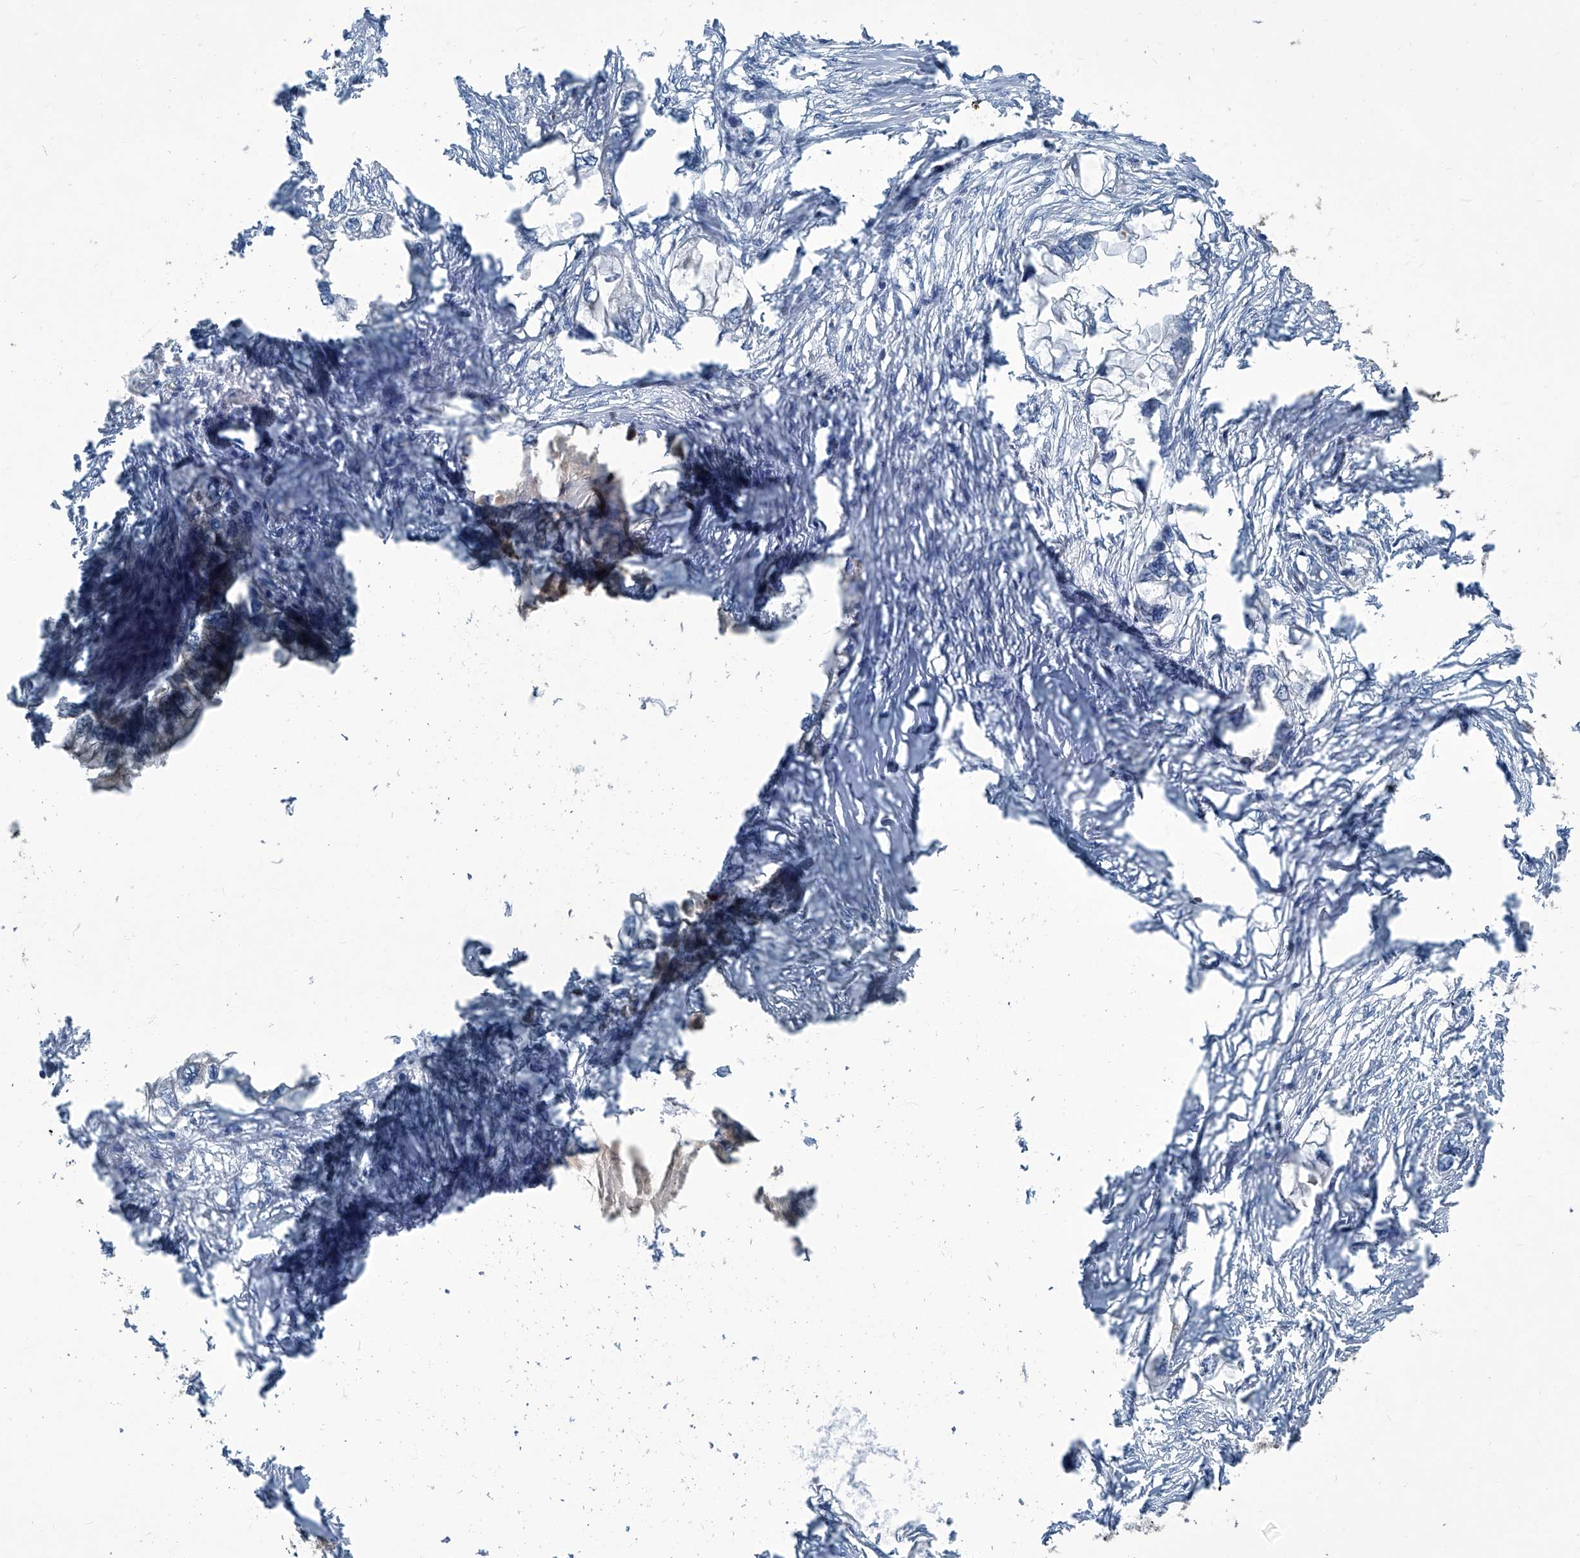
{"staining": {"intensity": "negative", "quantity": "none", "location": "none"}, "tissue": "endometrial cancer", "cell_type": "Tumor cells", "image_type": "cancer", "snomed": [{"axis": "morphology", "description": "Adenocarcinoma, NOS"}, {"axis": "morphology", "description": "Adenocarcinoma, metastatic, NOS"}, {"axis": "topography", "description": "Adipose tissue"}, {"axis": "topography", "description": "Endometrium"}], "caption": "Immunohistochemical staining of endometrial metastatic adenocarcinoma demonstrates no significant positivity in tumor cells.", "gene": "SLC26A11", "patient": {"sex": "female", "age": 67}}